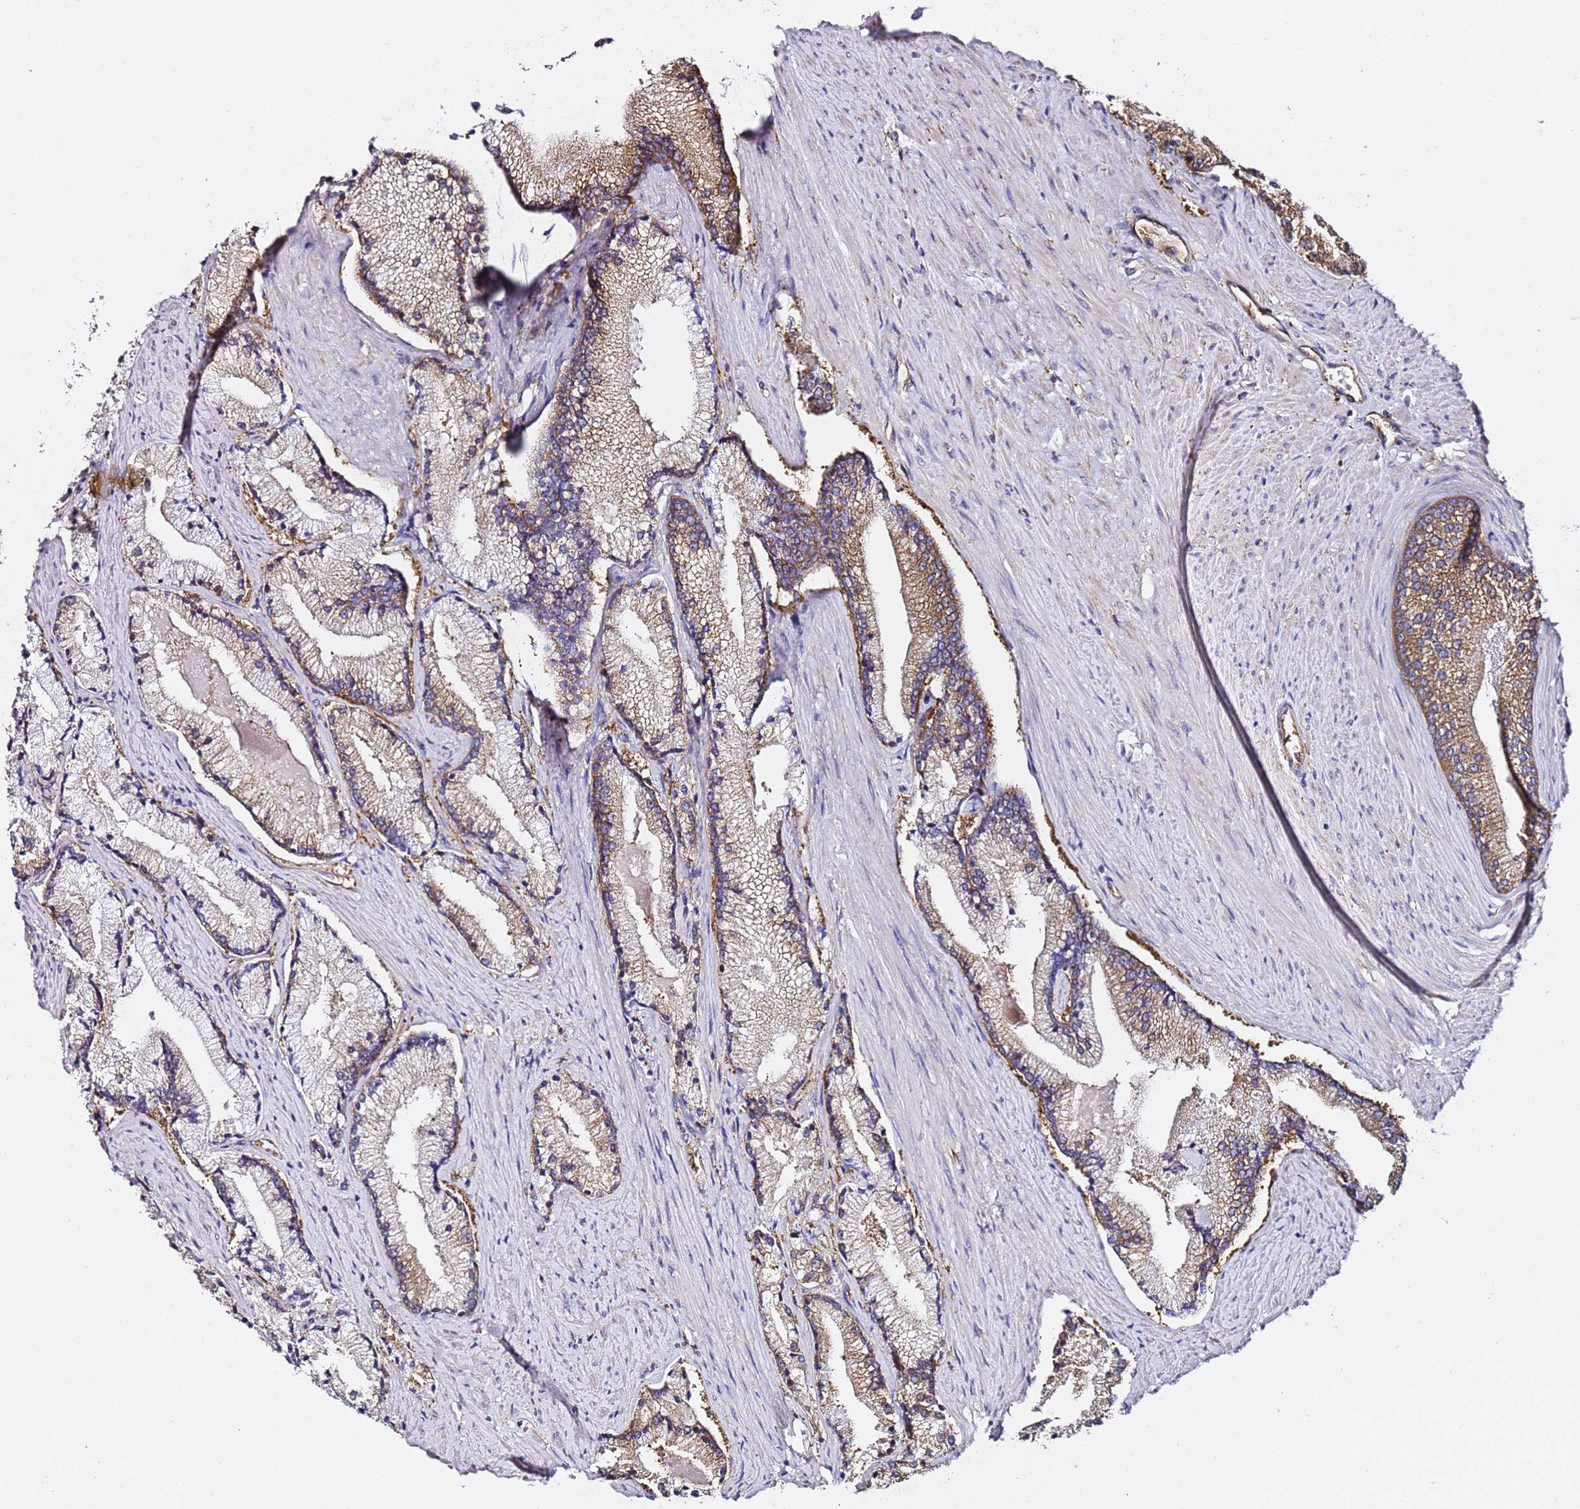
{"staining": {"intensity": "moderate", "quantity": "25%-75%", "location": "cytoplasmic/membranous"}, "tissue": "prostate cancer", "cell_type": "Tumor cells", "image_type": "cancer", "snomed": [{"axis": "morphology", "description": "Adenocarcinoma, High grade"}, {"axis": "topography", "description": "Prostate"}], "caption": "Immunohistochemical staining of prostate cancer demonstrates medium levels of moderate cytoplasmic/membranous staining in approximately 25%-75% of tumor cells. (IHC, brightfield microscopy, high magnification).", "gene": "TPST1", "patient": {"sex": "male", "age": 67}}